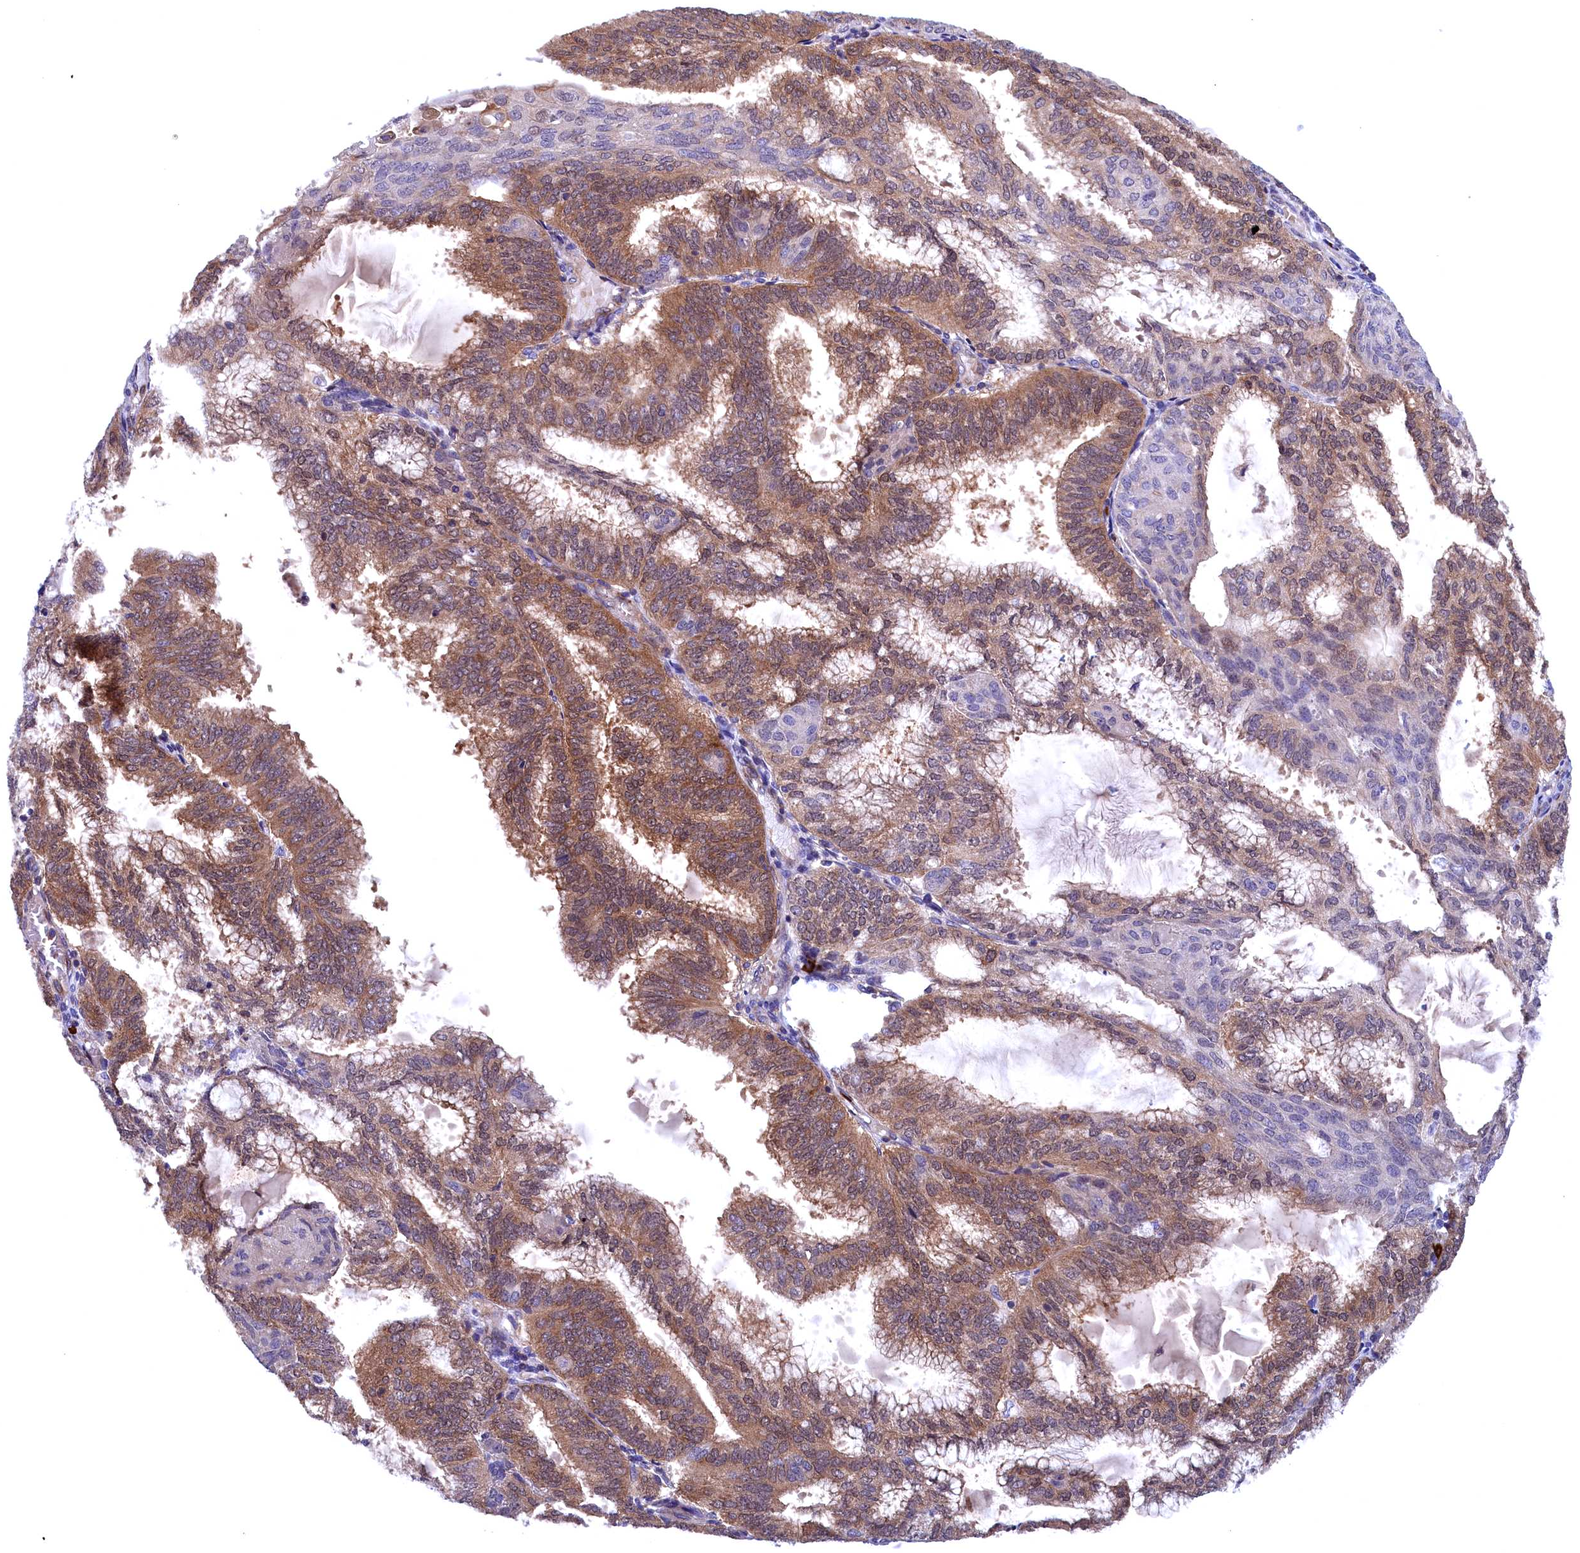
{"staining": {"intensity": "moderate", "quantity": ">75%", "location": "cytoplasmic/membranous"}, "tissue": "endometrial cancer", "cell_type": "Tumor cells", "image_type": "cancer", "snomed": [{"axis": "morphology", "description": "Adenocarcinoma, NOS"}, {"axis": "topography", "description": "Endometrium"}], "caption": "Tumor cells exhibit moderate cytoplasmic/membranous staining in approximately >75% of cells in endometrial adenocarcinoma.", "gene": "JPT2", "patient": {"sex": "female", "age": 49}}